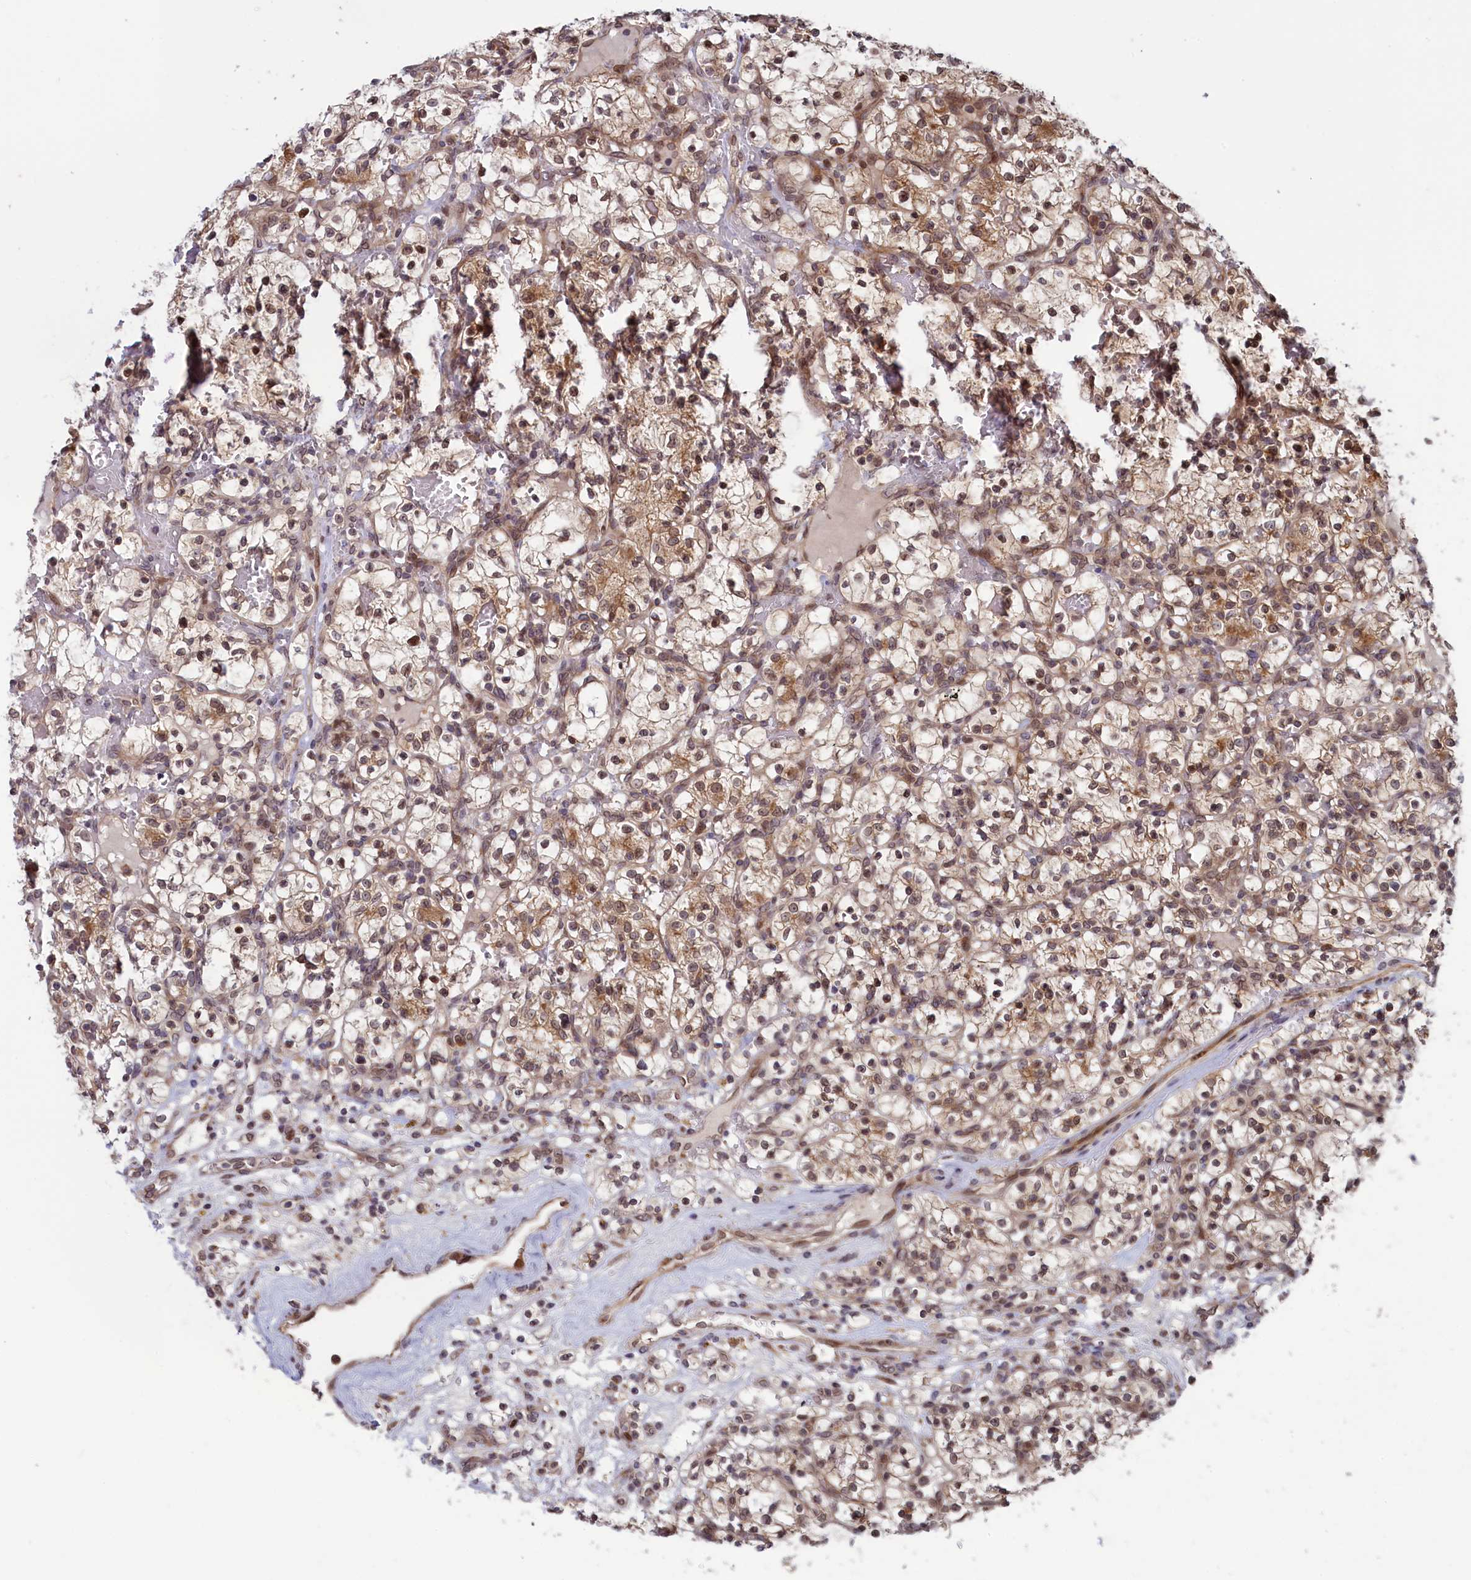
{"staining": {"intensity": "moderate", "quantity": ">75%", "location": "cytoplasmic/membranous,nuclear"}, "tissue": "renal cancer", "cell_type": "Tumor cells", "image_type": "cancer", "snomed": [{"axis": "morphology", "description": "Adenocarcinoma, NOS"}, {"axis": "topography", "description": "Kidney"}], "caption": "A micrograph of renal adenocarcinoma stained for a protein displays moderate cytoplasmic/membranous and nuclear brown staining in tumor cells.", "gene": "NAE1", "patient": {"sex": "female", "age": 57}}